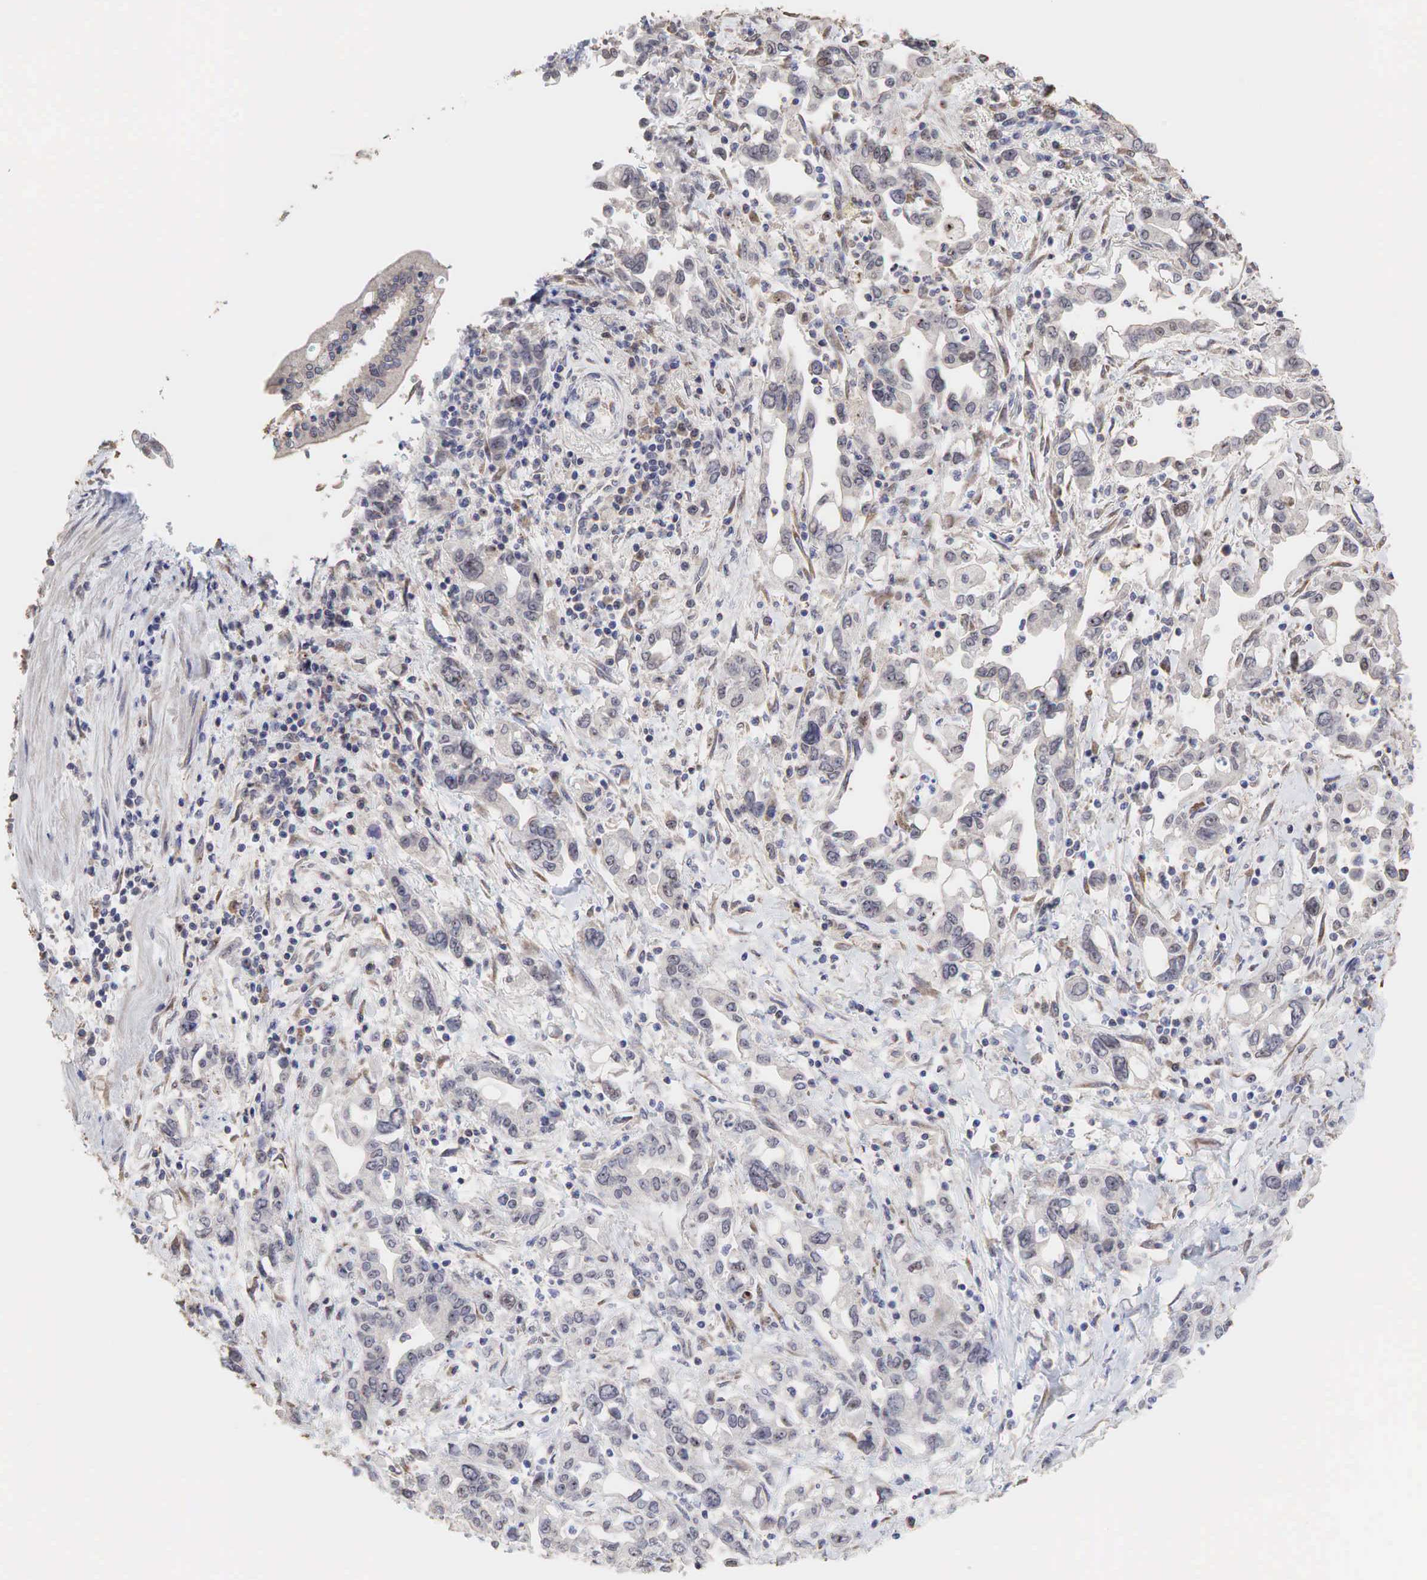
{"staining": {"intensity": "weak", "quantity": ">75%", "location": "cytoplasmic/membranous"}, "tissue": "pancreatic cancer", "cell_type": "Tumor cells", "image_type": "cancer", "snomed": [{"axis": "morphology", "description": "Adenocarcinoma, NOS"}, {"axis": "topography", "description": "Pancreas"}], "caption": "Pancreatic adenocarcinoma stained with a brown dye demonstrates weak cytoplasmic/membranous positive staining in approximately >75% of tumor cells.", "gene": "DKC1", "patient": {"sex": "female", "age": 57}}